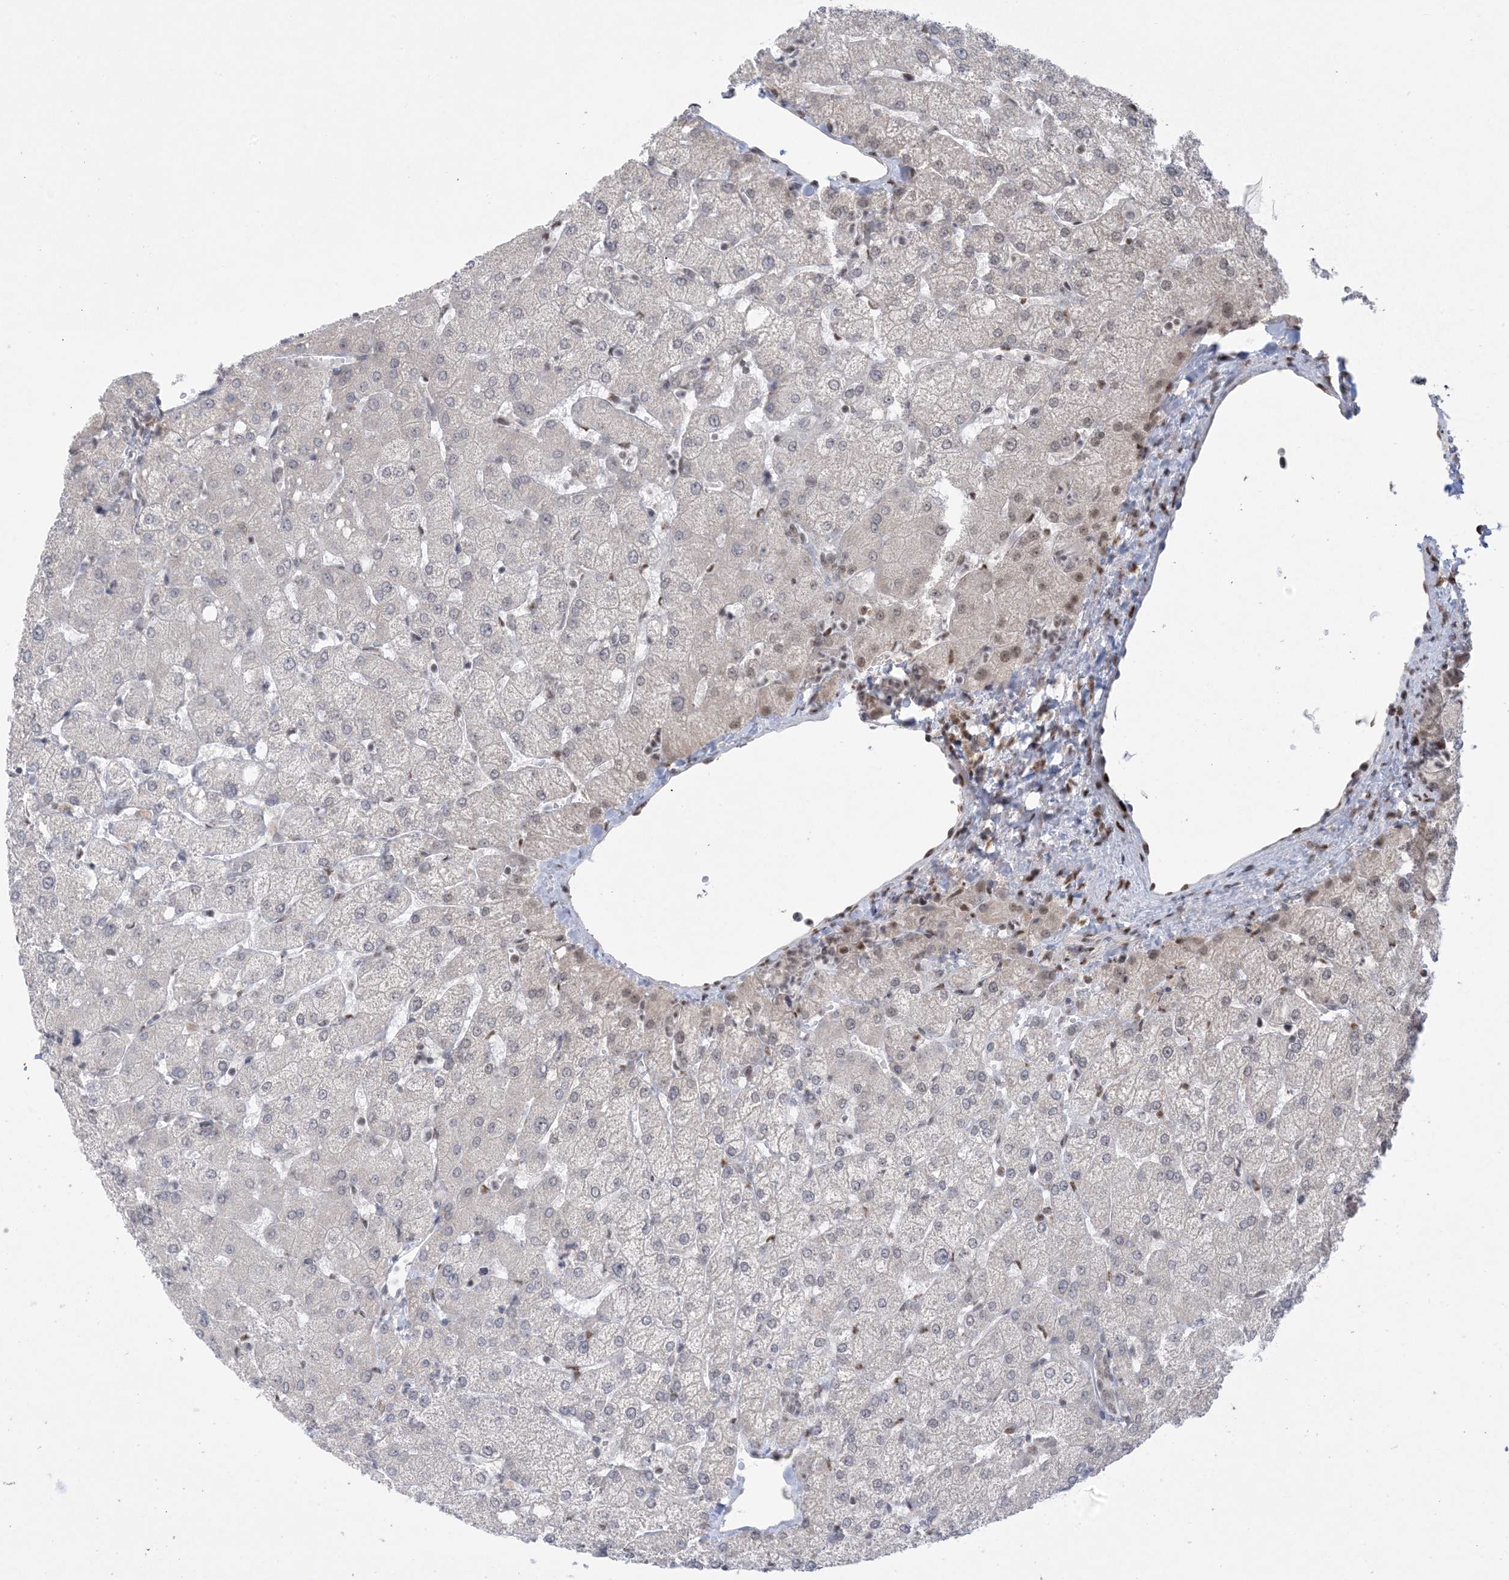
{"staining": {"intensity": "negative", "quantity": "none", "location": "none"}, "tissue": "liver", "cell_type": "Cholangiocytes", "image_type": "normal", "snomed": [{"axis": "morphology", "description": "Normal tissue, NOS"}, {"axis": "topography", "description": "Liver"}], "caption": "Immunohistochemistry (IHC) of normal liver shows no positivity in cholangiocytes.", "gene": "TRMT10C", "patient": {"sex": "female", "age": 54}}